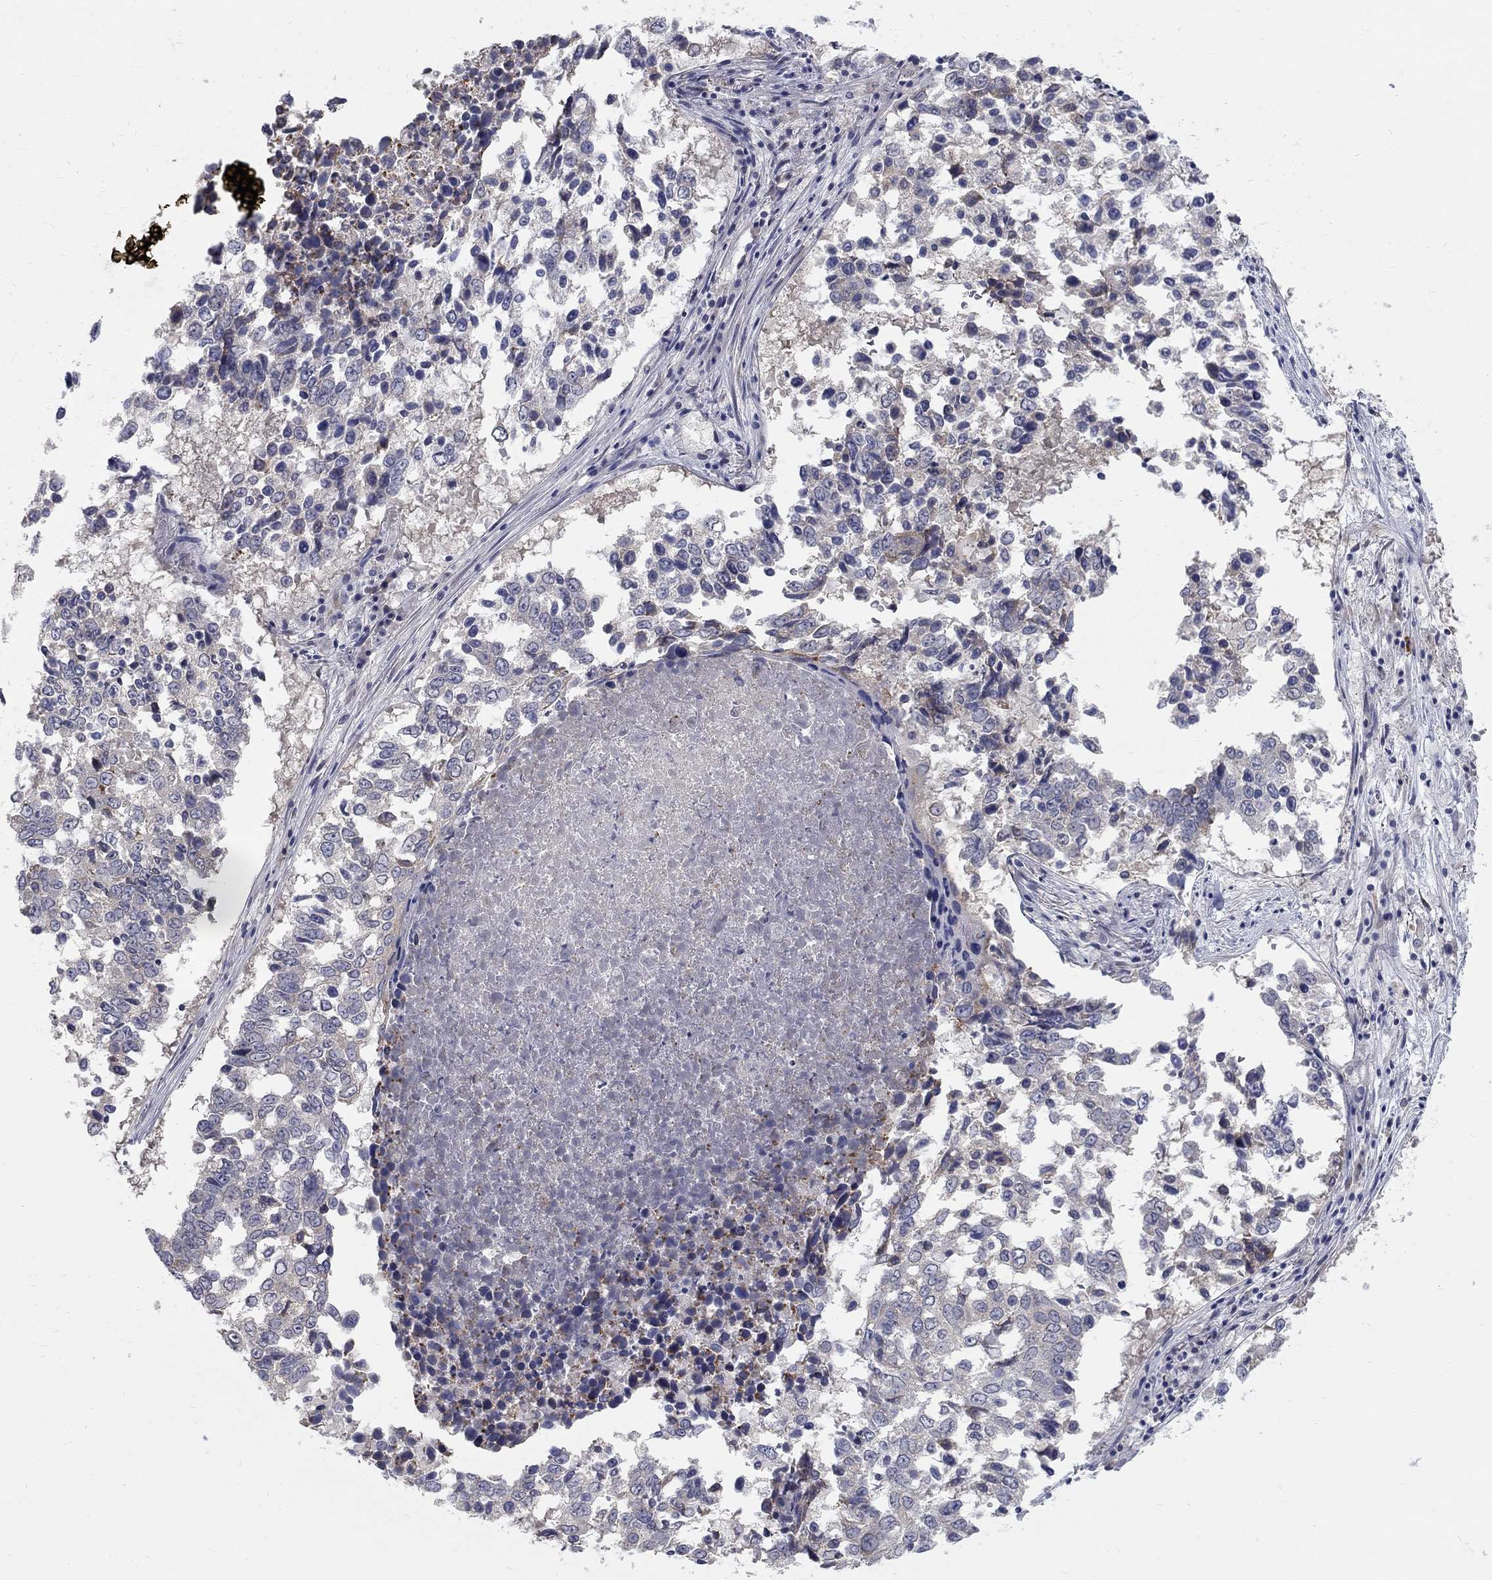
{"staining": {"intensity": "weak", "quantity": "<25%", "location": "cytoplasmic/membranous"}, "tissue": "lung cancer", "cell_type": "Tumor cells", "image_type": "cancer", "snomed": [{"axis": "morphology", "description": "Squamous cell carcinoma, NOS"}, {"axis": "topography", "description": "Lung"}], "caption": "IHC histopathology image of human lung cancer stained for a protein (brown), which shows no positivity in tumor cells.", "gene": "PANK3", "patient": {"sex": "male", "age": 82}}